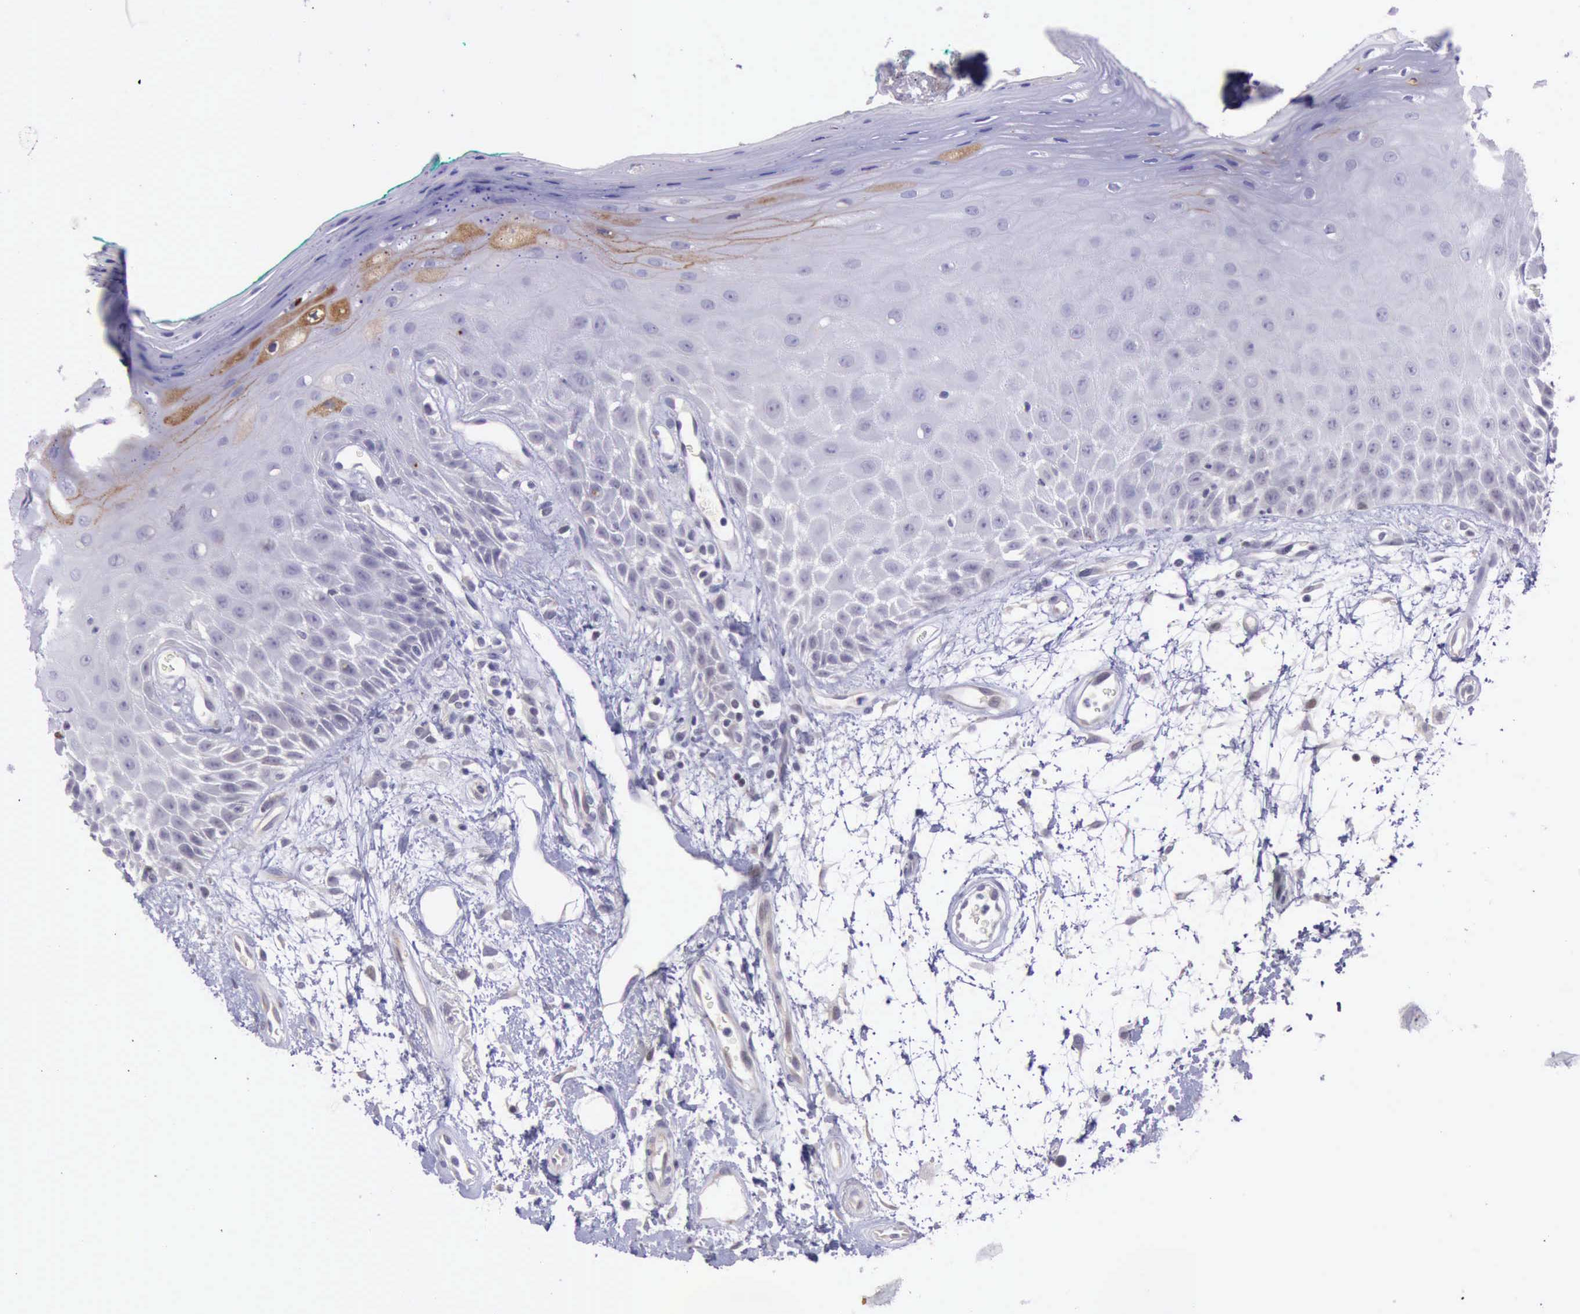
{"staining": {"intensity": "negative", "quantity": "none", "location": "none"}, "tissue": "oral mucosa", "cell_type": "Squamous epithelial cells", "image_type": "normal", "snomed": [{"axis": "morphology", "description": "Normal tissue, NOS"}, {"axis": "morphology", "description": "Squamous cell carcinoma, NOS"}, {"axis": "topography", "description": "Skeletal muscle"}, {"axis": "topography", "description": "Oral tissue"}, {"axis": "topography", "description": "Head-Neck"}], "caption": "Immunohistochemical staining of normal human oral mucosa demonstrates no significant expression in squamous epithelial cells. (Stains: DAB (3,3'-diaminobenzidine) IHC with hematoxylin counter stain, Microscopy: brightfield microscopy at high magnification).", "gene": "PARP1", "patient": {"sex": "female", "age": 84}}